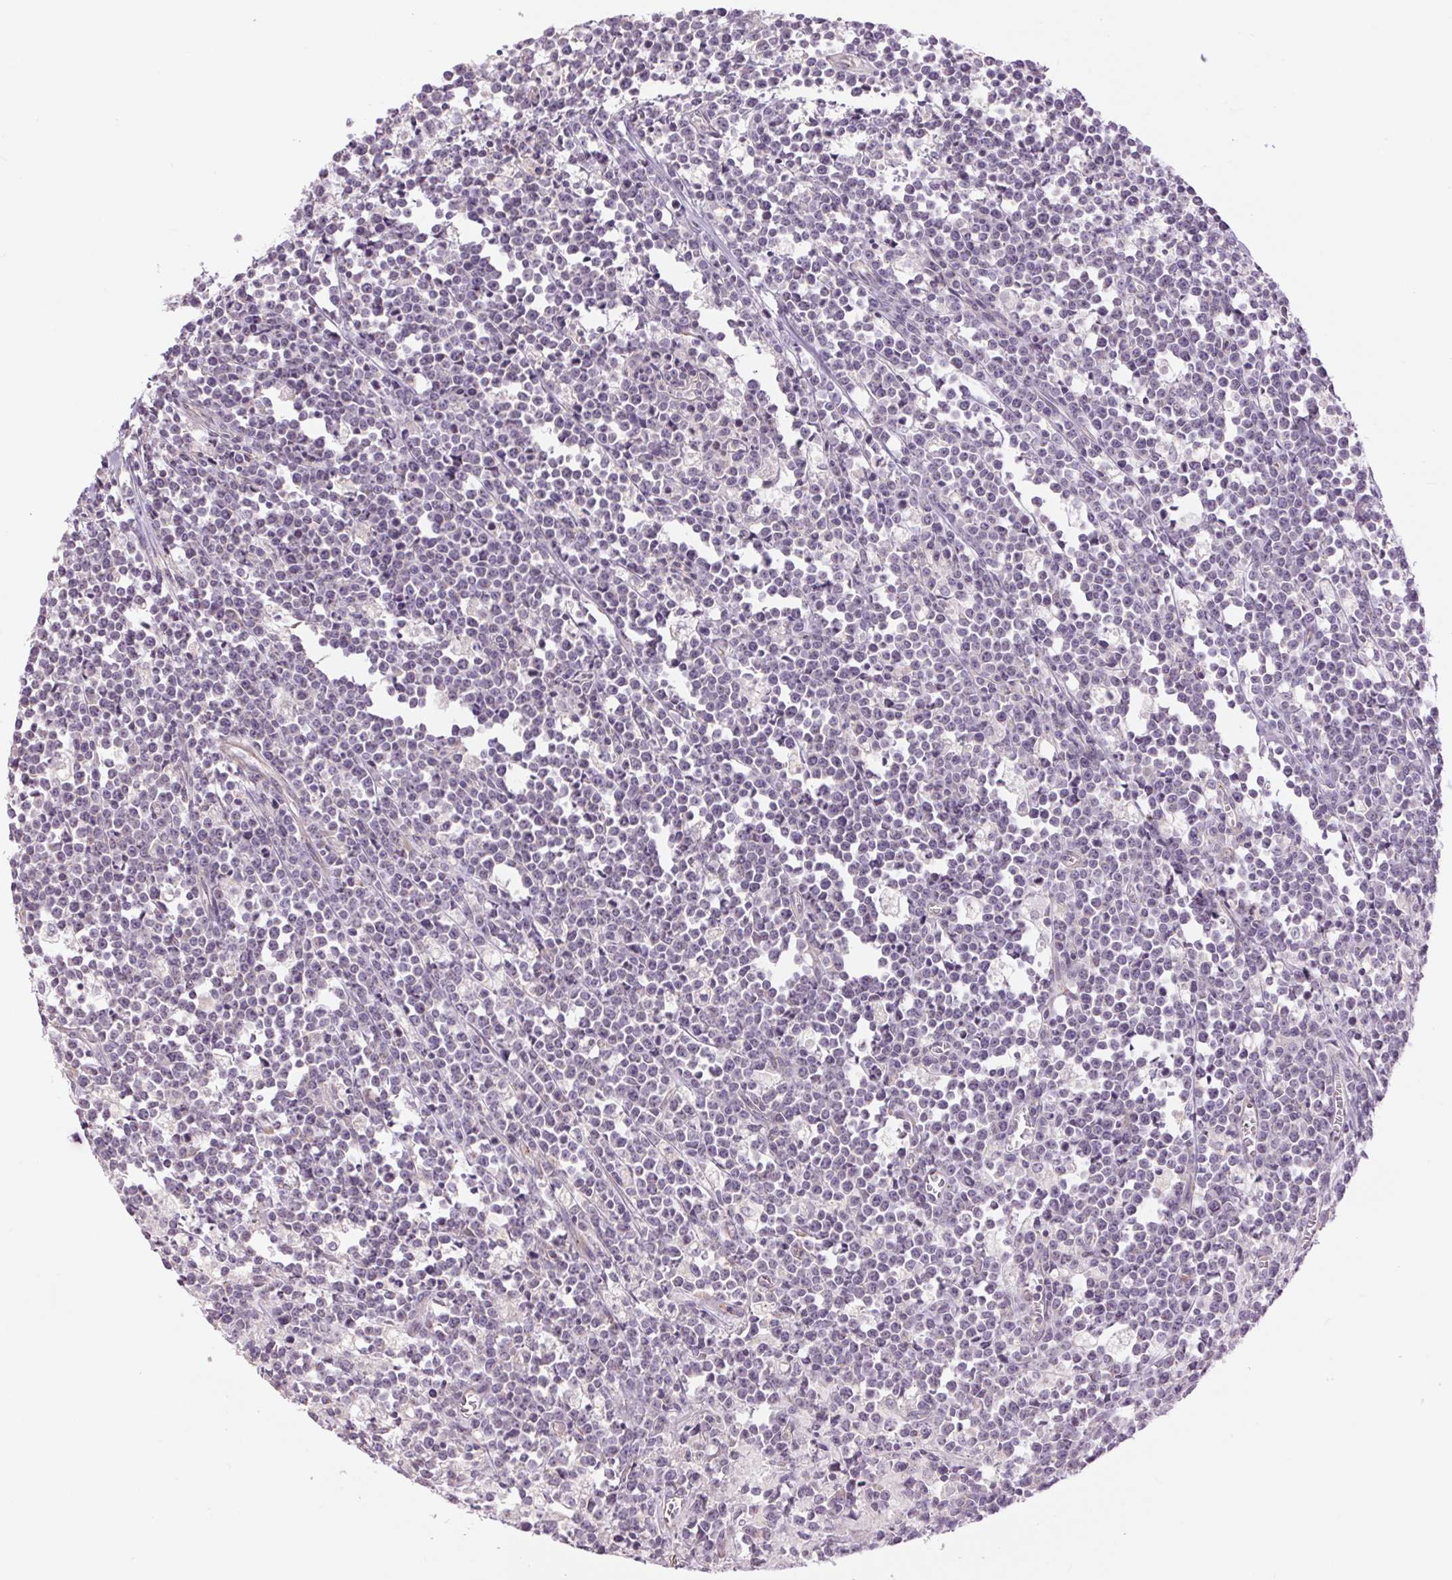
{"staining": {"intensity": "negative", "quantity": "none", "location": "none"}, "tissue": "lymphoma", "cell_type": "Tumor cells", "image_type": "cancer", "snomed": [{"axis": "morphology", "description": "Malignant lymphoma, non-Hodgkin's type, High grade"}, {"axis": "topography", "description": "Small intestine"}], "caption": "Immunohistochemistry micrograph of neoplastic tissue: lymphoma stained with DAB (3,3'-diaminobenzidine) shows no significant protein staining in tumor cells.", "gene": "CTNNA3", "patient": {"sex": "female", "age": 56}}